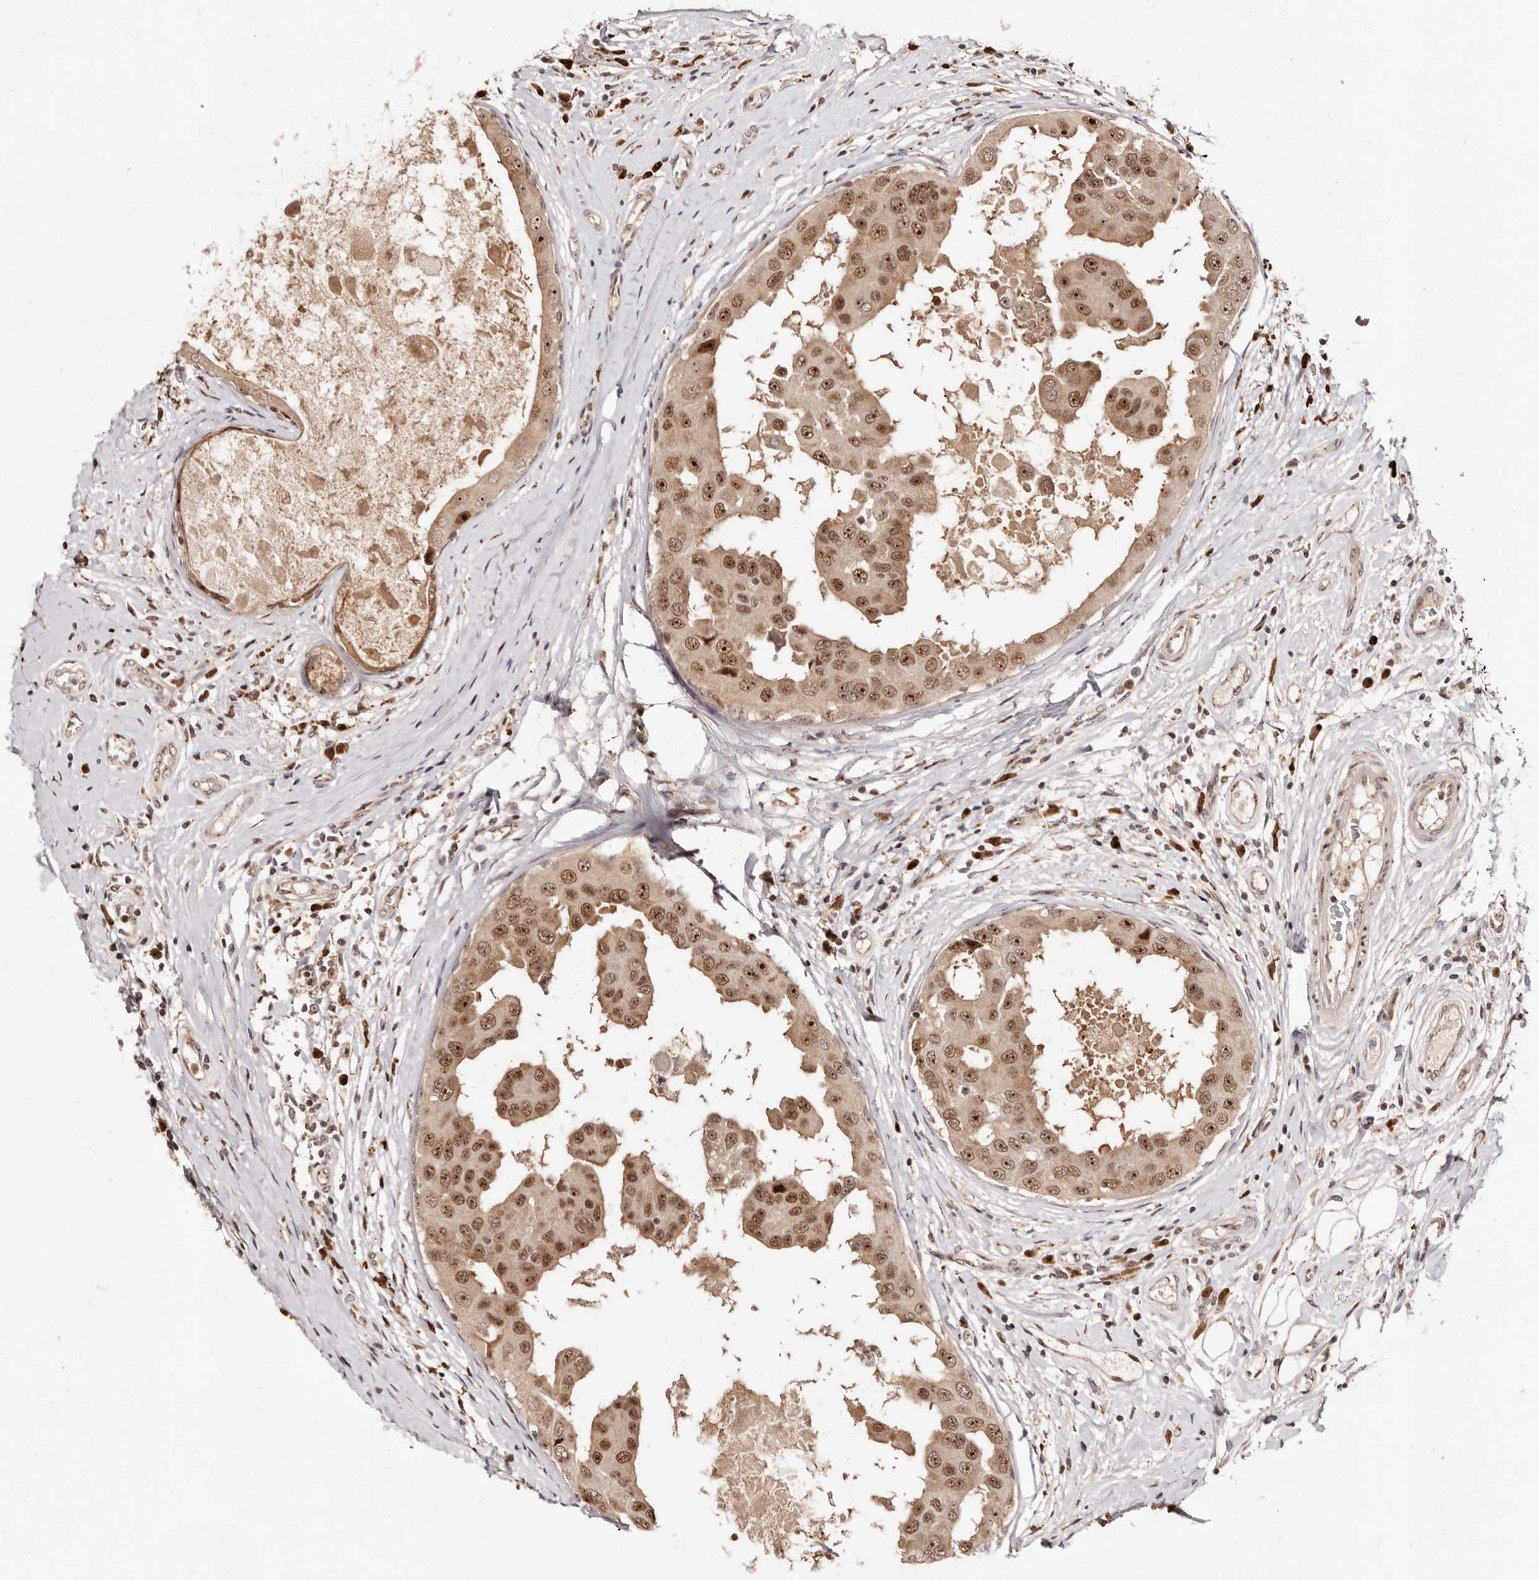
{"staining": {"intensity": "moderate", "quantity": ">75%", "location": "cytoplasmic/membranous,nuclear"}, "tissue": "breast cancer", "cell_type": "Tumor cells", "image_type": "cancer", "snomed": [{"axis": "morphology", "description": "Duct carcinoma"}, {"axis": "topography", "description": "Breast"}], "caption": "Immunohistochemical staining of human breast invasive ductal carcinoma displays moderate cytoplasmic/membranous and nuclear protein positivity in about >75% of tumor cells.", "gene": "APOL6", "patient": {"sex": "female", "age": 27}}